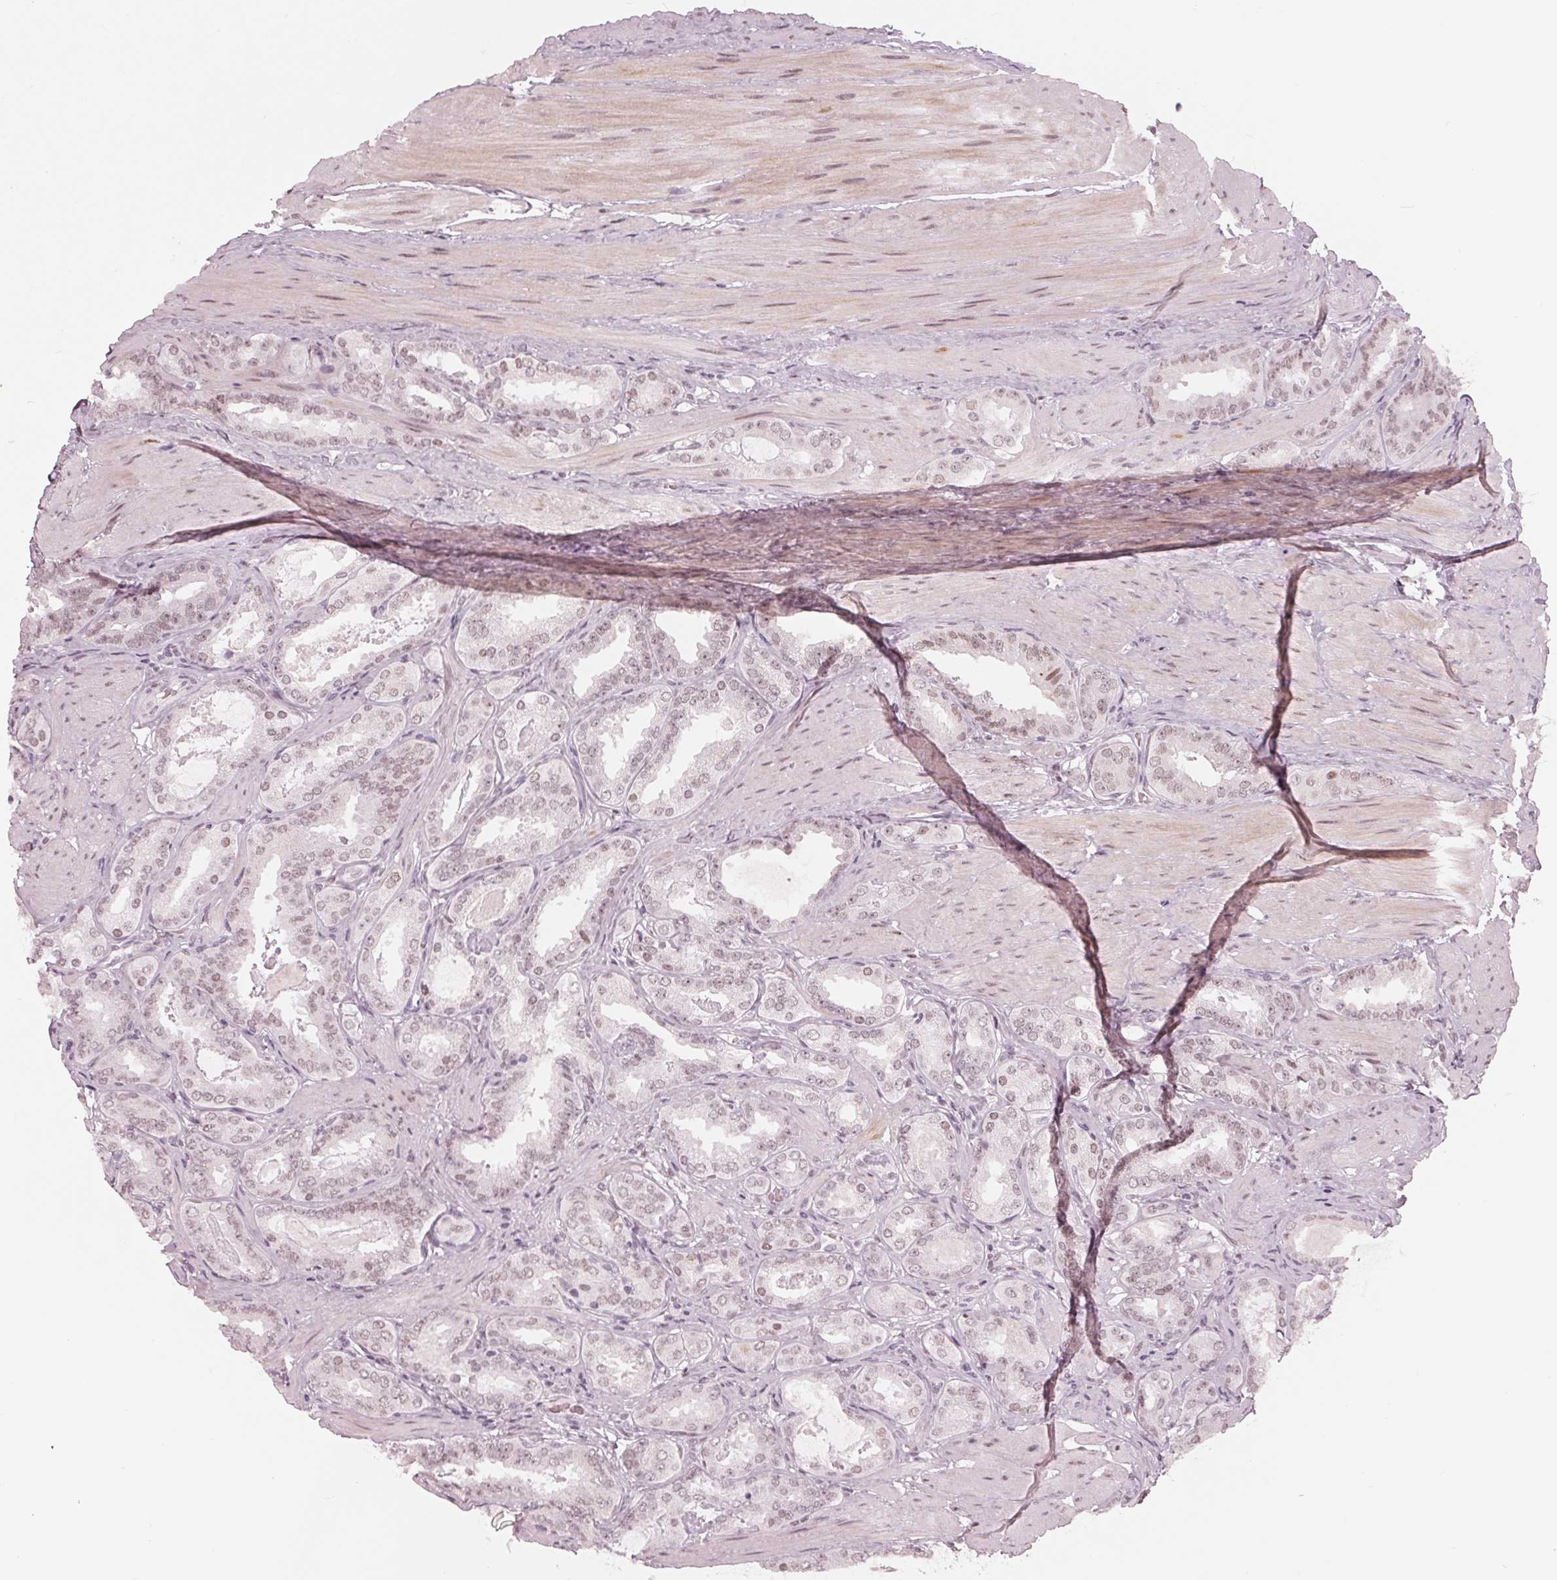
{"staining": {"intensity": "weak", "quantity": "25%-75%", "location": "nuclear"}, "tissue": "prostate cancer", "cell_type": "Tumor cells", "image_type": "cancer", "snomed": [{"axis": "morphology", "description": "Adenocarcinoma, High grade"}, {"axis": "topography", "description": "Prostate"}], "caption": "Weak nuclear protein expression is seen in about 25%-75% of tumor cells in high-grade adenocarcinoma (prostate).", "gene": "DNMT3L", "patient": {"sex": "male", "age": 63}}